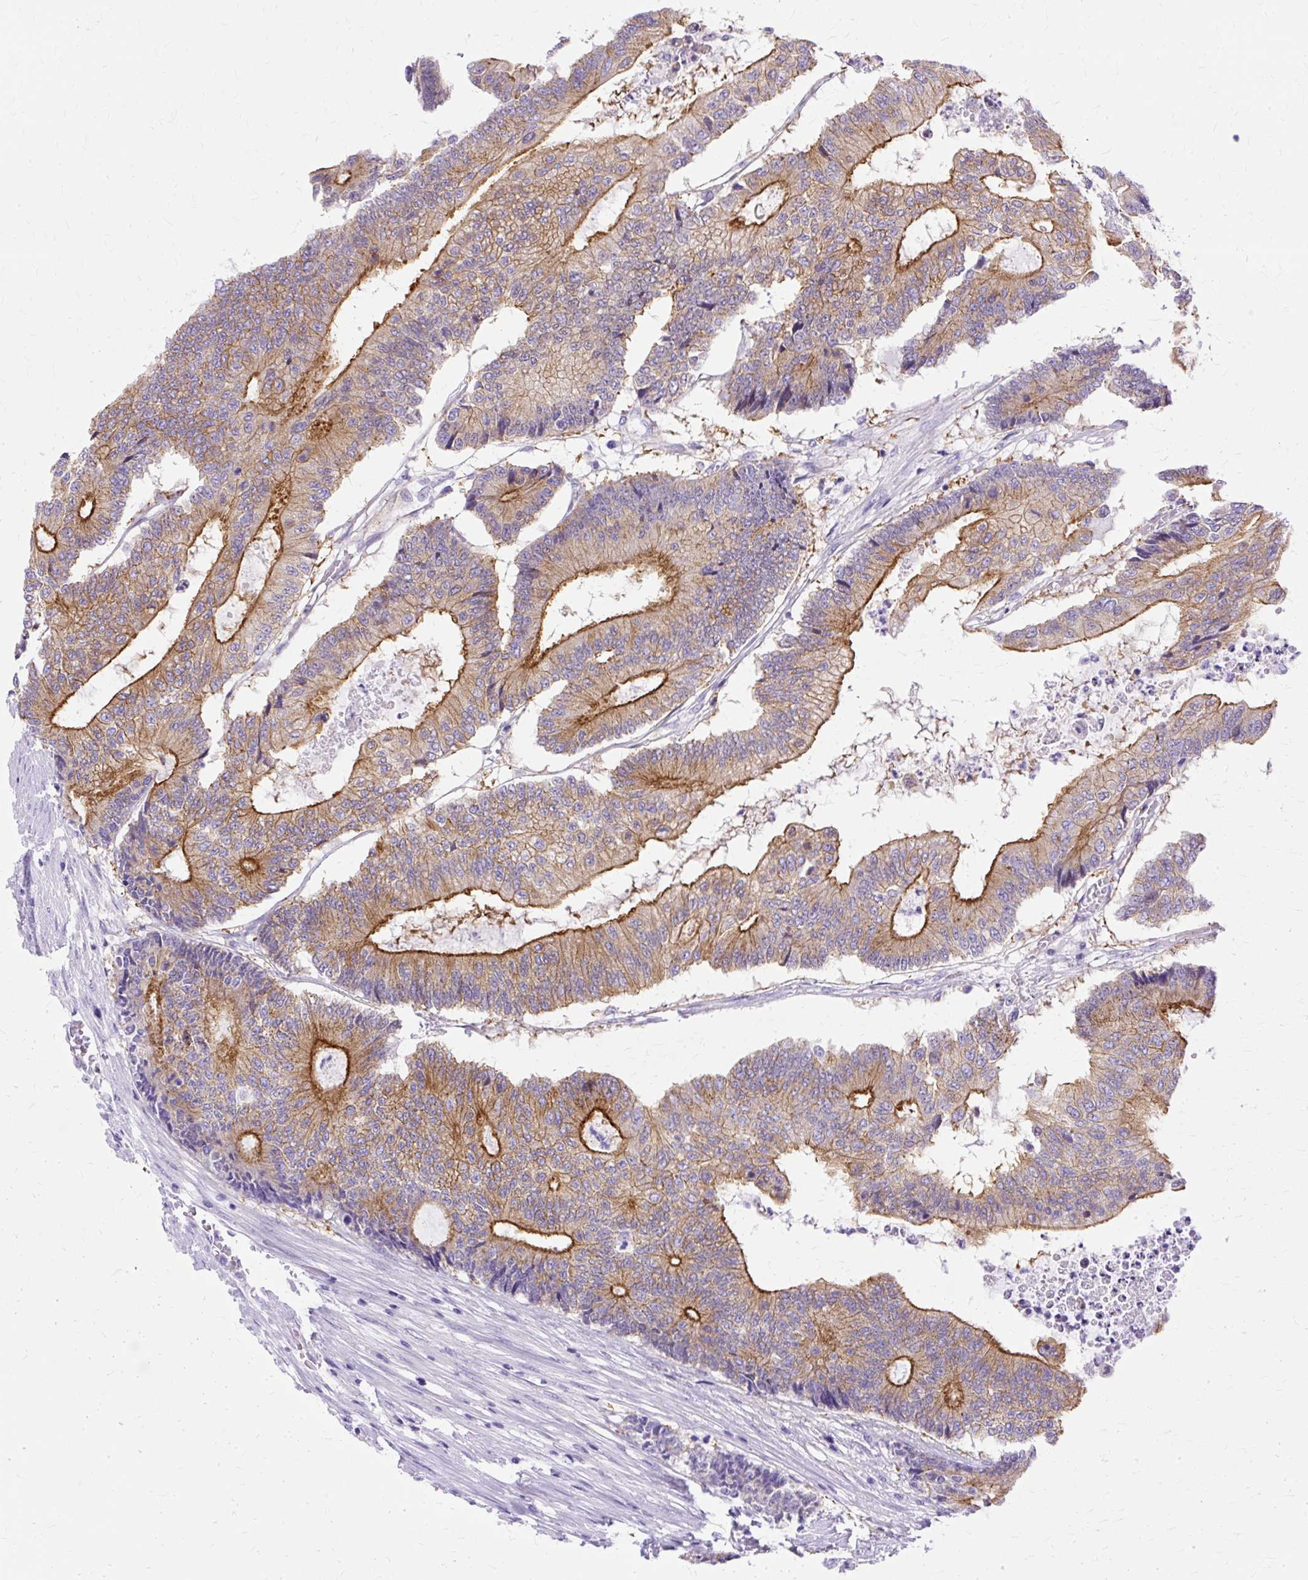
{"staining": {"intensity": "moderate", "quantity": ">75%", "location": "cytoplasmic/membranous"}, "tissue": "colorectal cancer", "cell_type": "Tumor cells", "image_type": "cancer", "snomed": [{"axis": "morphology", "description": "Adenocarcinoma, NOS"}, {"axis": "topography", "description": "Colon"}], "caption": "Protein expression analysis of human adenocarcinoma (colorectal) reveals moderate cytoplasmic/membranous positivity in about >75% of tumor cells. Using DAB (brown) and hematoxylin (blue) stains, captured at high magnification using brightfield microscopy.", "gene": "MYO6", "patient": {"sex": "female", "age": 84}}